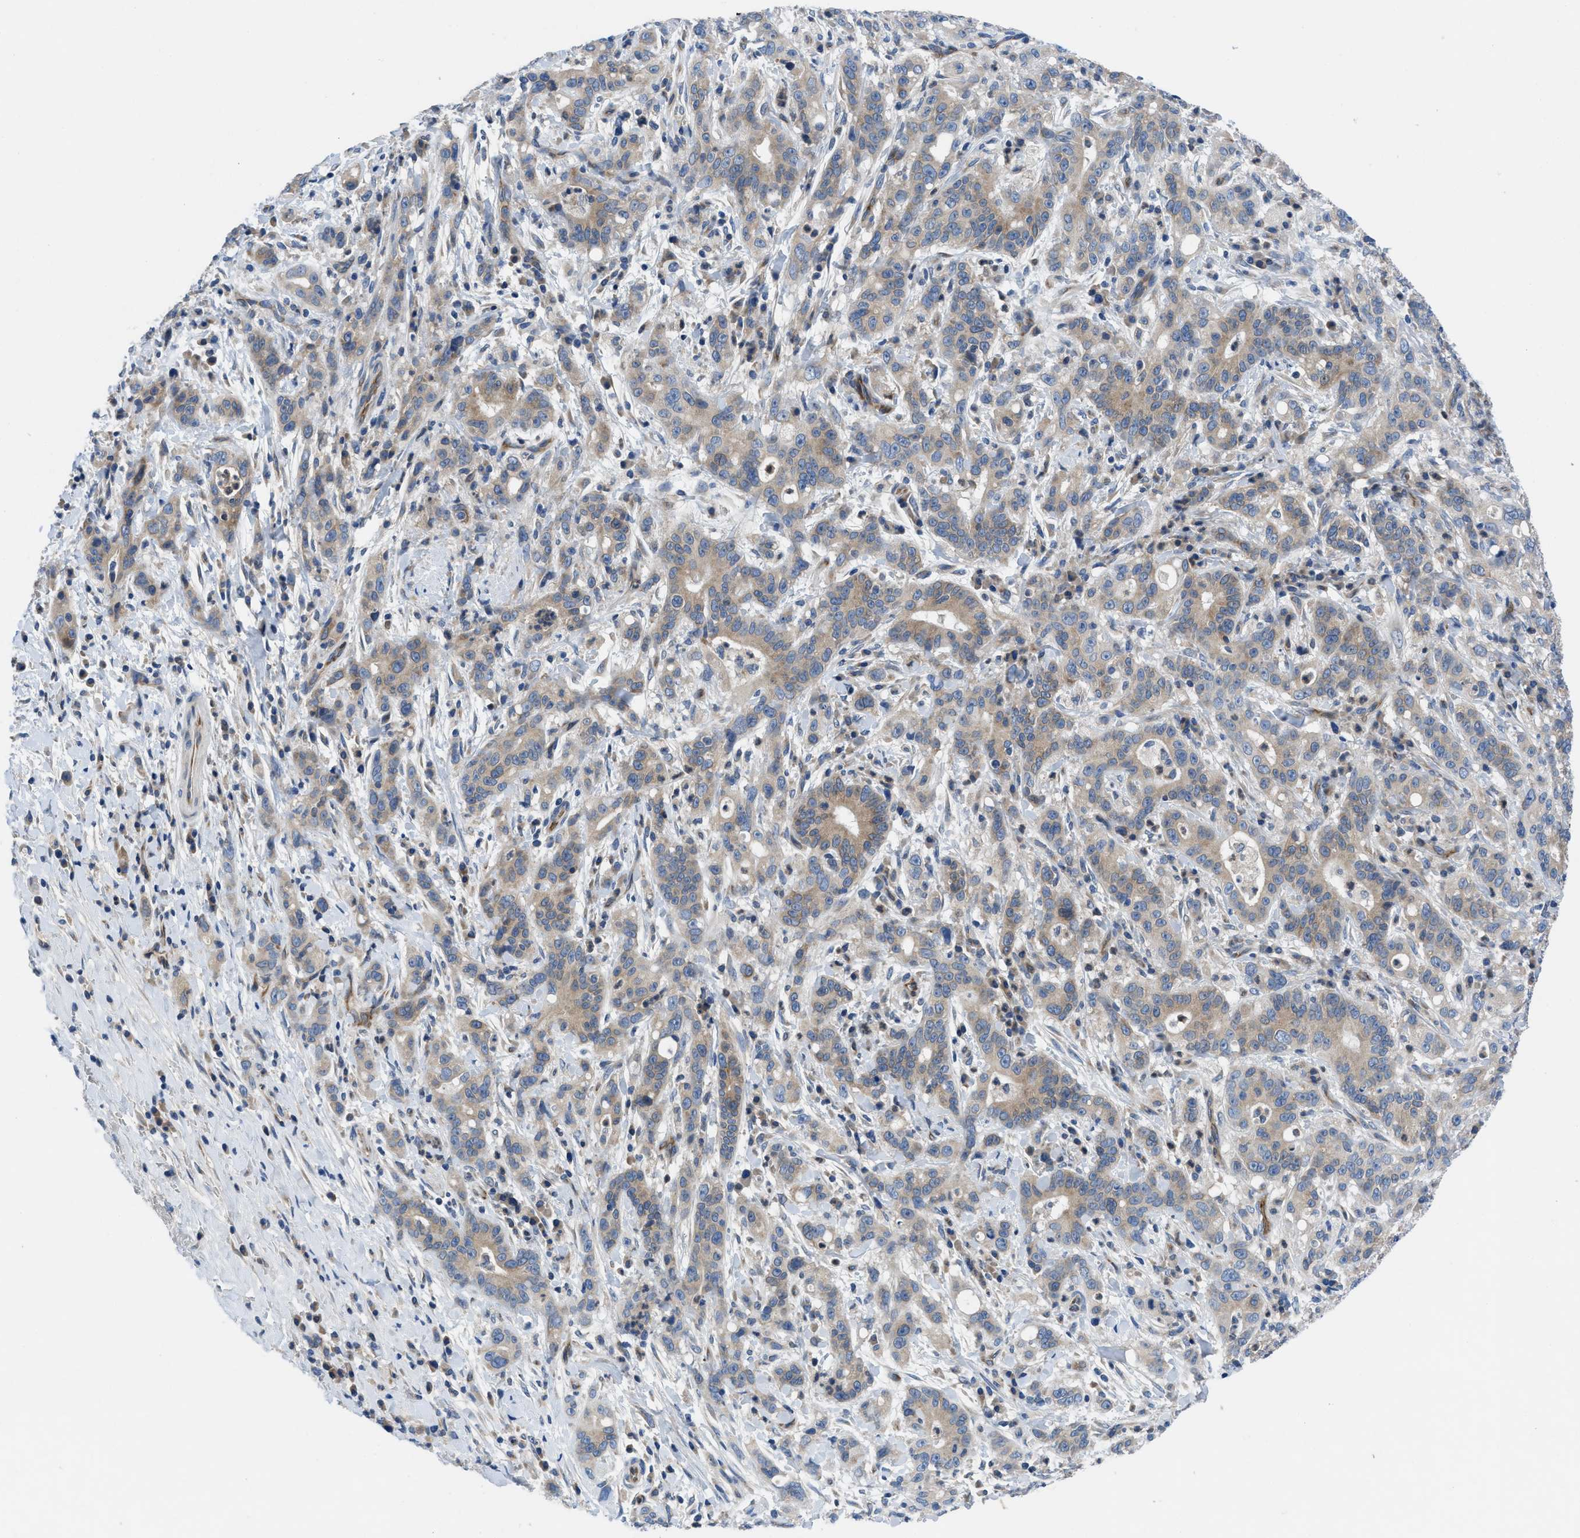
{"staining": {"intensity": "weak", "quantity": ">75%", "location": "cytoplasmic/membranous"}, "tissue": "liver cancer", "cell_type": "Tumor cells", "image_type": "cancer", "snomed": [{"axis": "morphology", "description": "Cholangiocarcinoma"}, {"axis": "topography", "description": "Liver"}], "caption": "Brown immunohistochemical staining in cholangiocarcinoma (liver) reveals weak cytoplasmic/membranous staining in about >75% of tumor cells.", "gene": "PGR", "patient": {"sex": "female", "age": 38}}